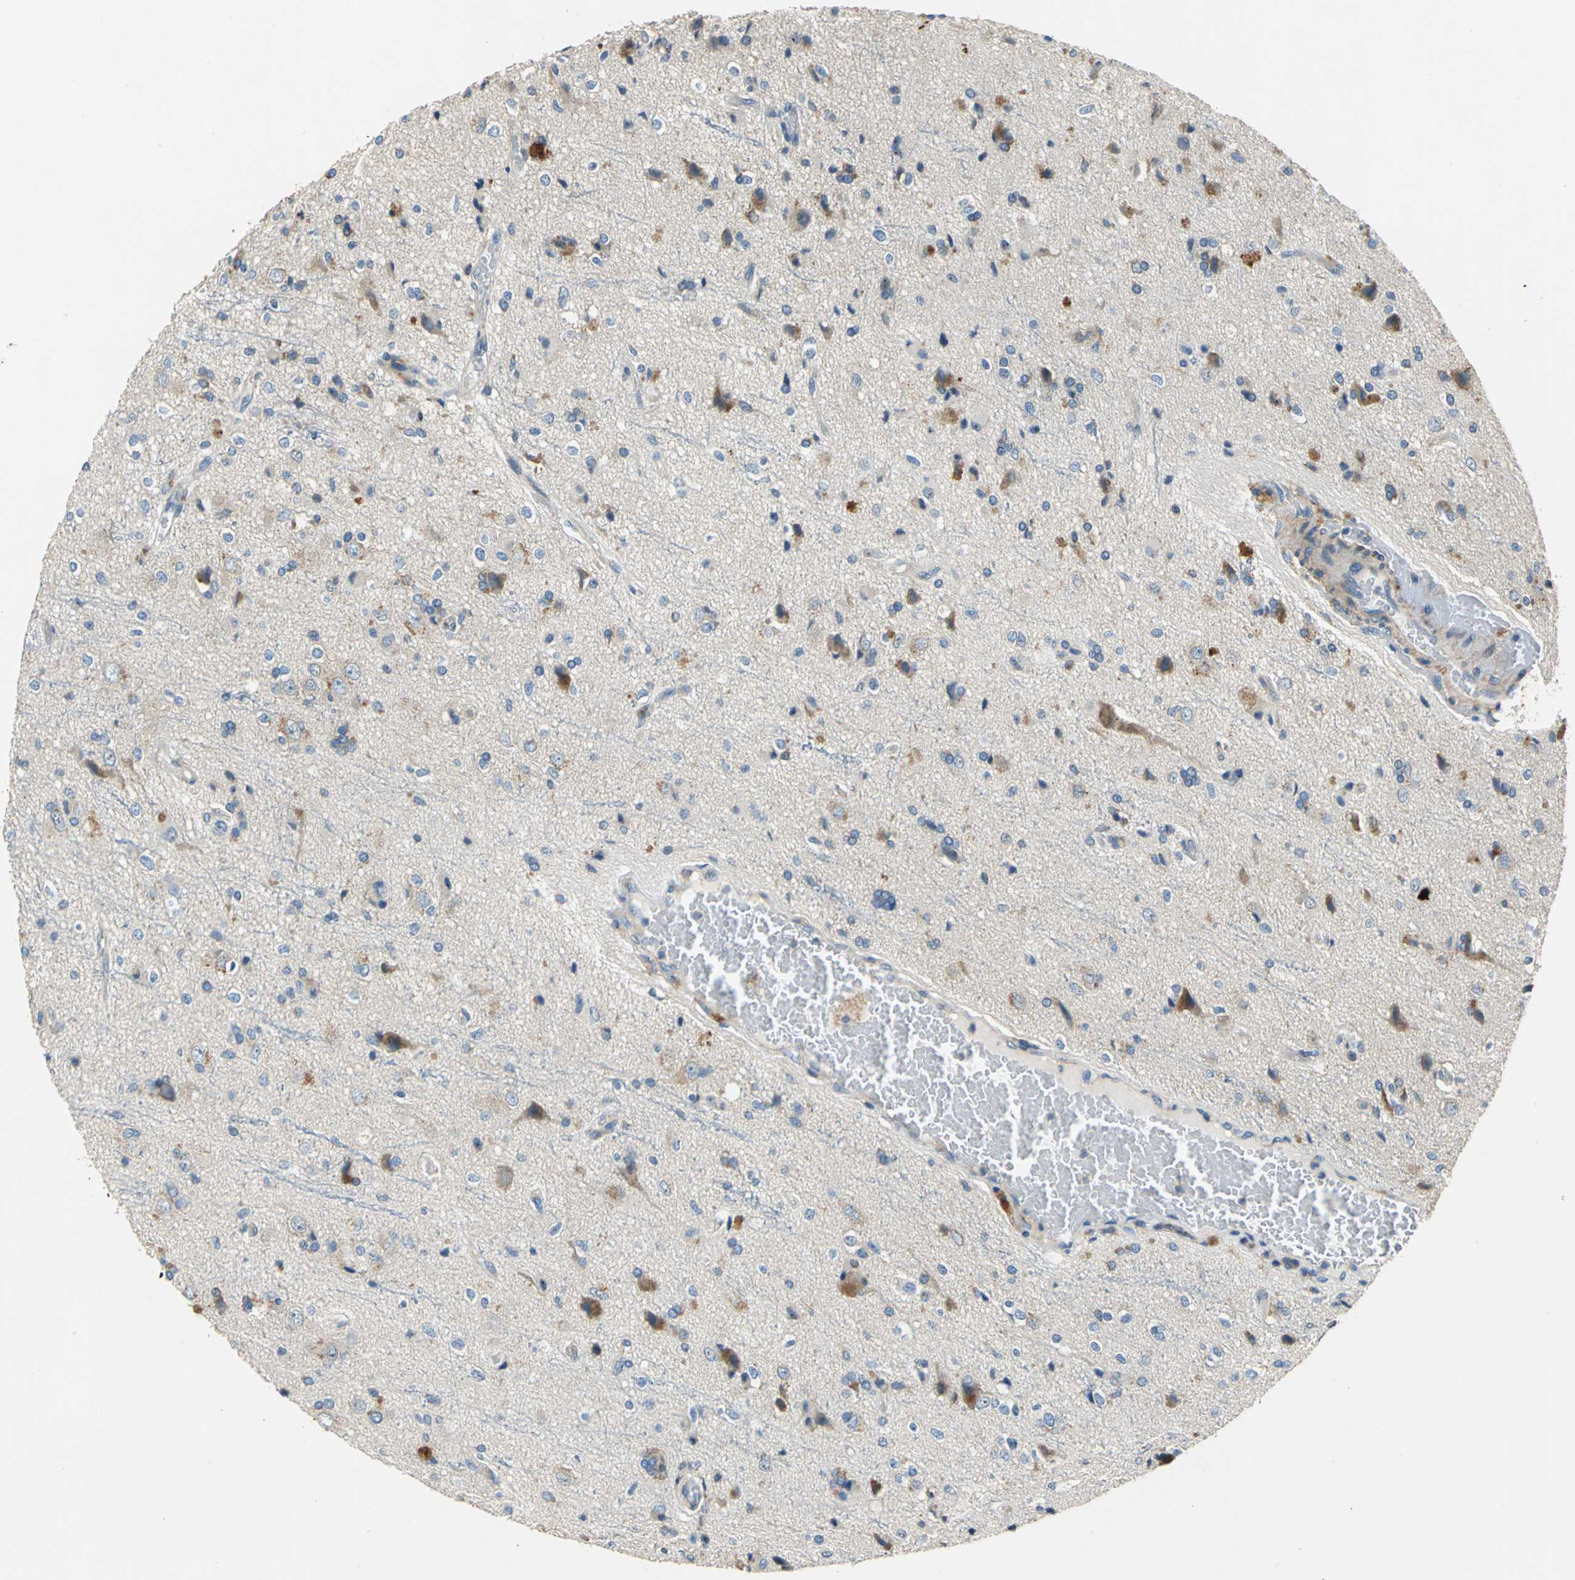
{"staining": {"intensity": "moderate", "quantity": "25%-75%", "location": "cytoplasmic/membranous"}, "tissue": "glioma", "cell_type": "Tumor cells", "image_type": "cancer", "snomed": [{"axis": "morphology", "description": "Glioma, malignant, High grade"}, {"axis": "topography", "description": "Brain"}], "caption": "This image shows glioma stained with immunohistochemistry (IHC) to label a protein in brown. The cytoplasmic/membranous of tumor cells show moderate positivity for the protein. Nuclei are counter-stained blue.", "gene": "DDX3Y", "patient": {"sex": "male", "age": 47}}